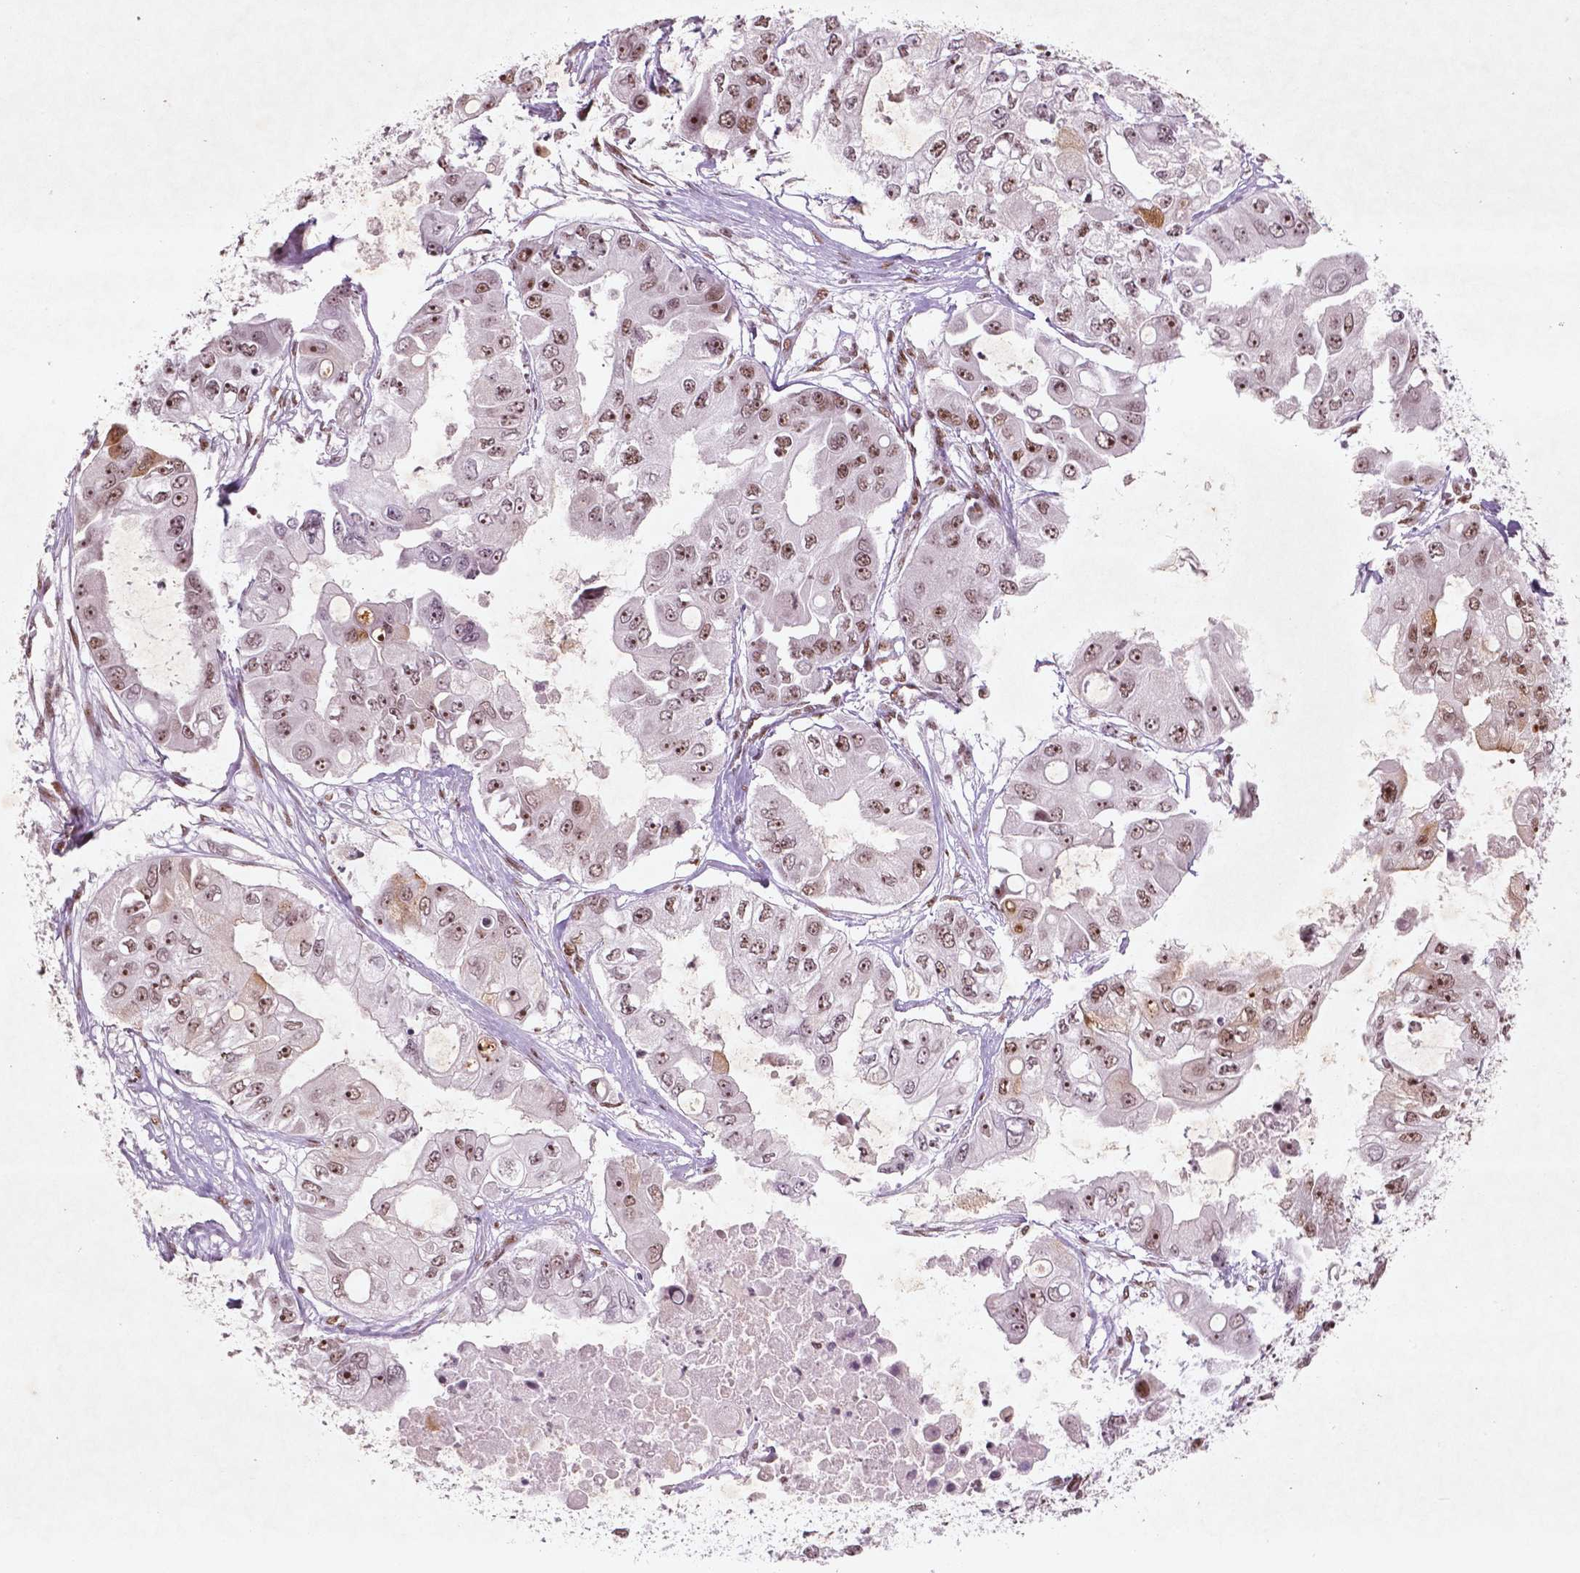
{"staining": {"intensity": "moderate", "quantity": ">75%", "location": "nuclear"}, "tissue": "ovarian cancer", "cell_type": "Tumor cells", "image_type": "cancer", "snomed": [{"axis": "morphology", "description": "Cystadenocarcinoma, serous, NOS"}, {"axis": "topography", "description": "Ovary"}], "caption": "Immunohistochemical staining of human ovarian serous cystadenocarcinoma displays medium levels of moderate nuclear protein staining in about >75% of tumor cells.", "gene": "HMG20B", "patient": {"sex": "female", "age": 56}}